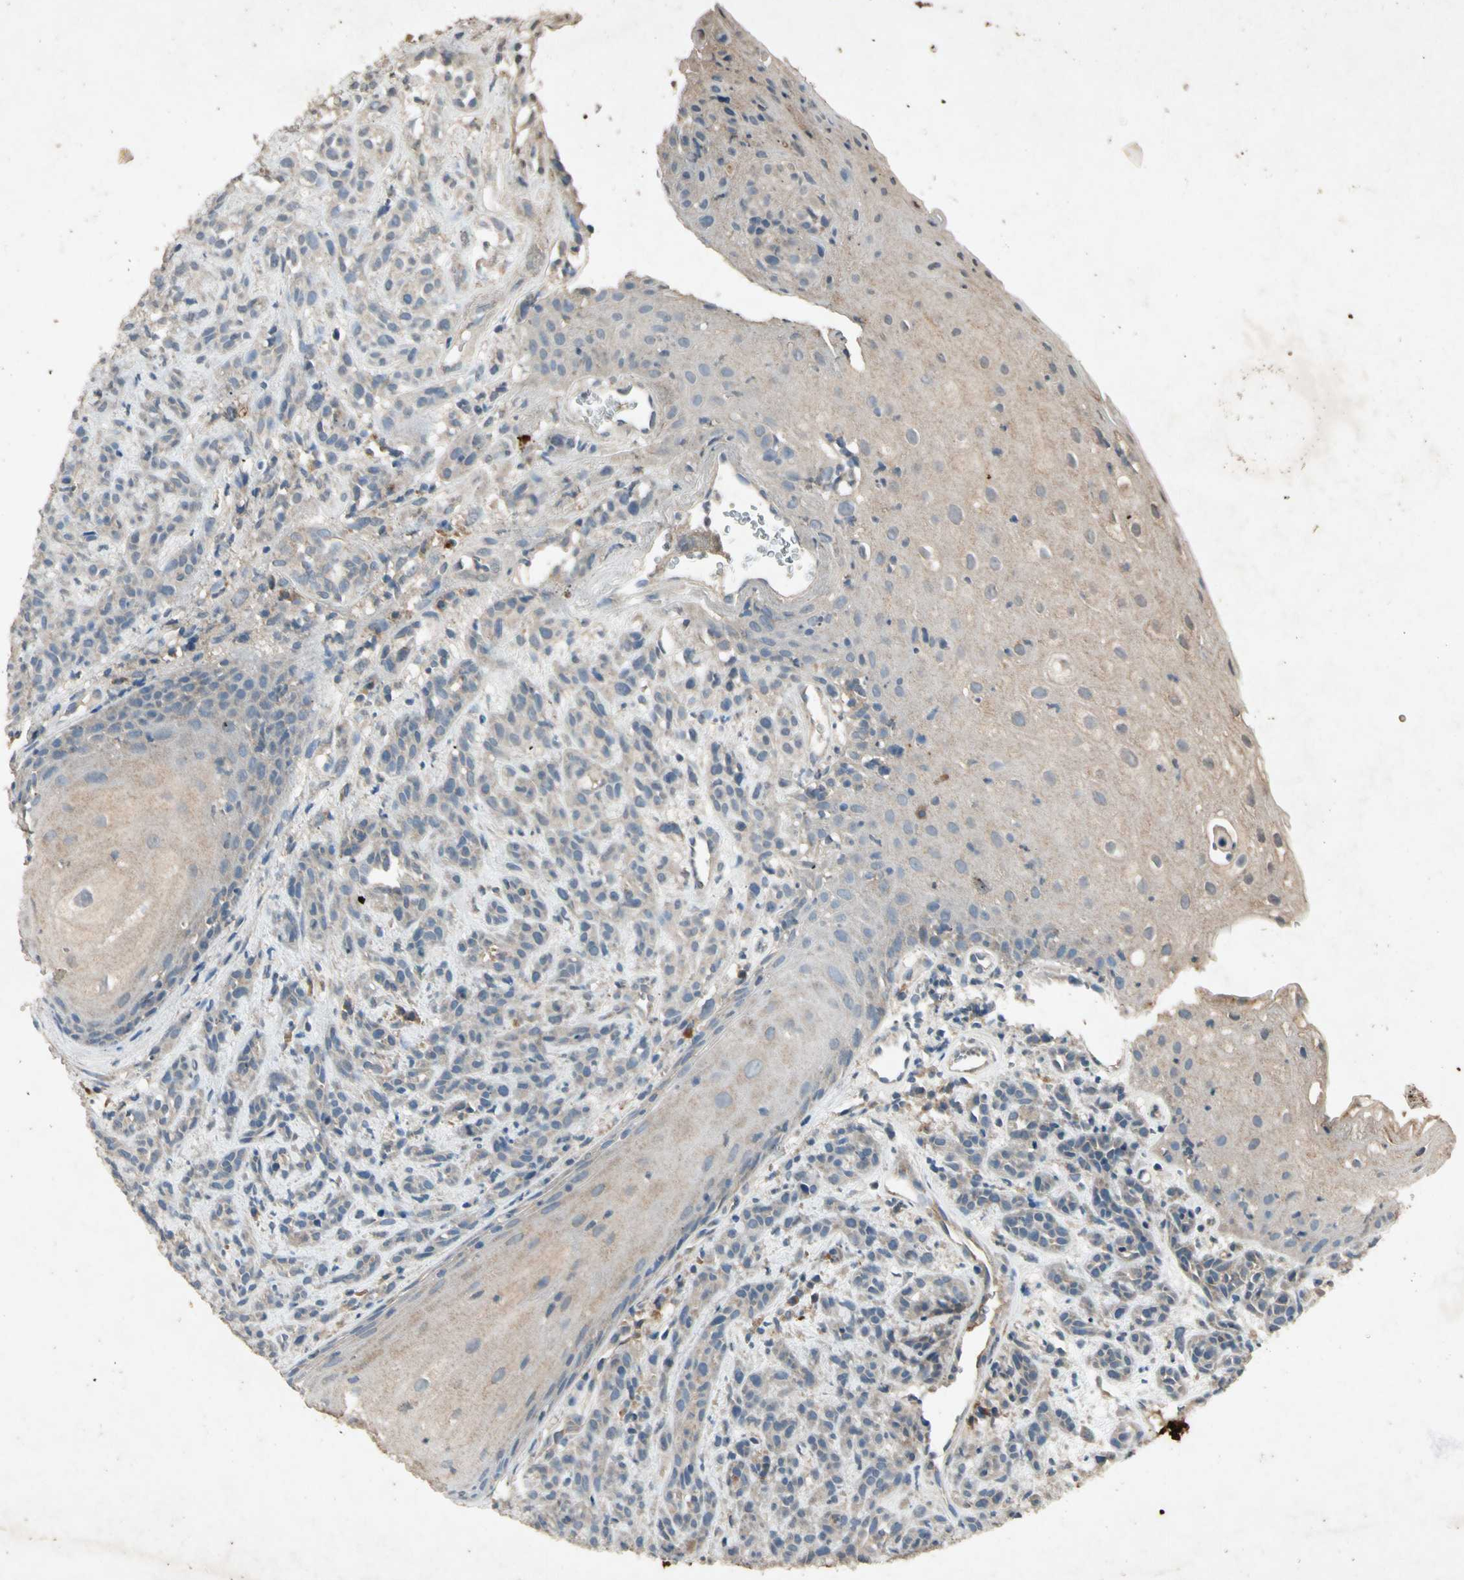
{"staining": {"intensity": "weak", "quantity": ">75%", "location": "cytoplasmic/membranous"}, "tissue": "head and neck cancer", "cell_type": "Tumor cells", "image_type": "cancer", "snomed": [{"axis": "morphology", "description": "Normal tissue, NOS"}, {"axis": "morphology", "description": "Squamous cell carcinoma, NOS"}, {"axis": "topography", "description": "Cartilage tissue"}, {"axis": "topography", "description": "Head-Neck"}], "caption": "Head and neck cancer (squamous cell carcinoma) tissue displays weak cytoplasmic/membranous positivity in about >75% of tumor cells, visualized by immunohistochemistry.", "gene": "GPLD1", "patient": {"sex": "male", "age": 62}}